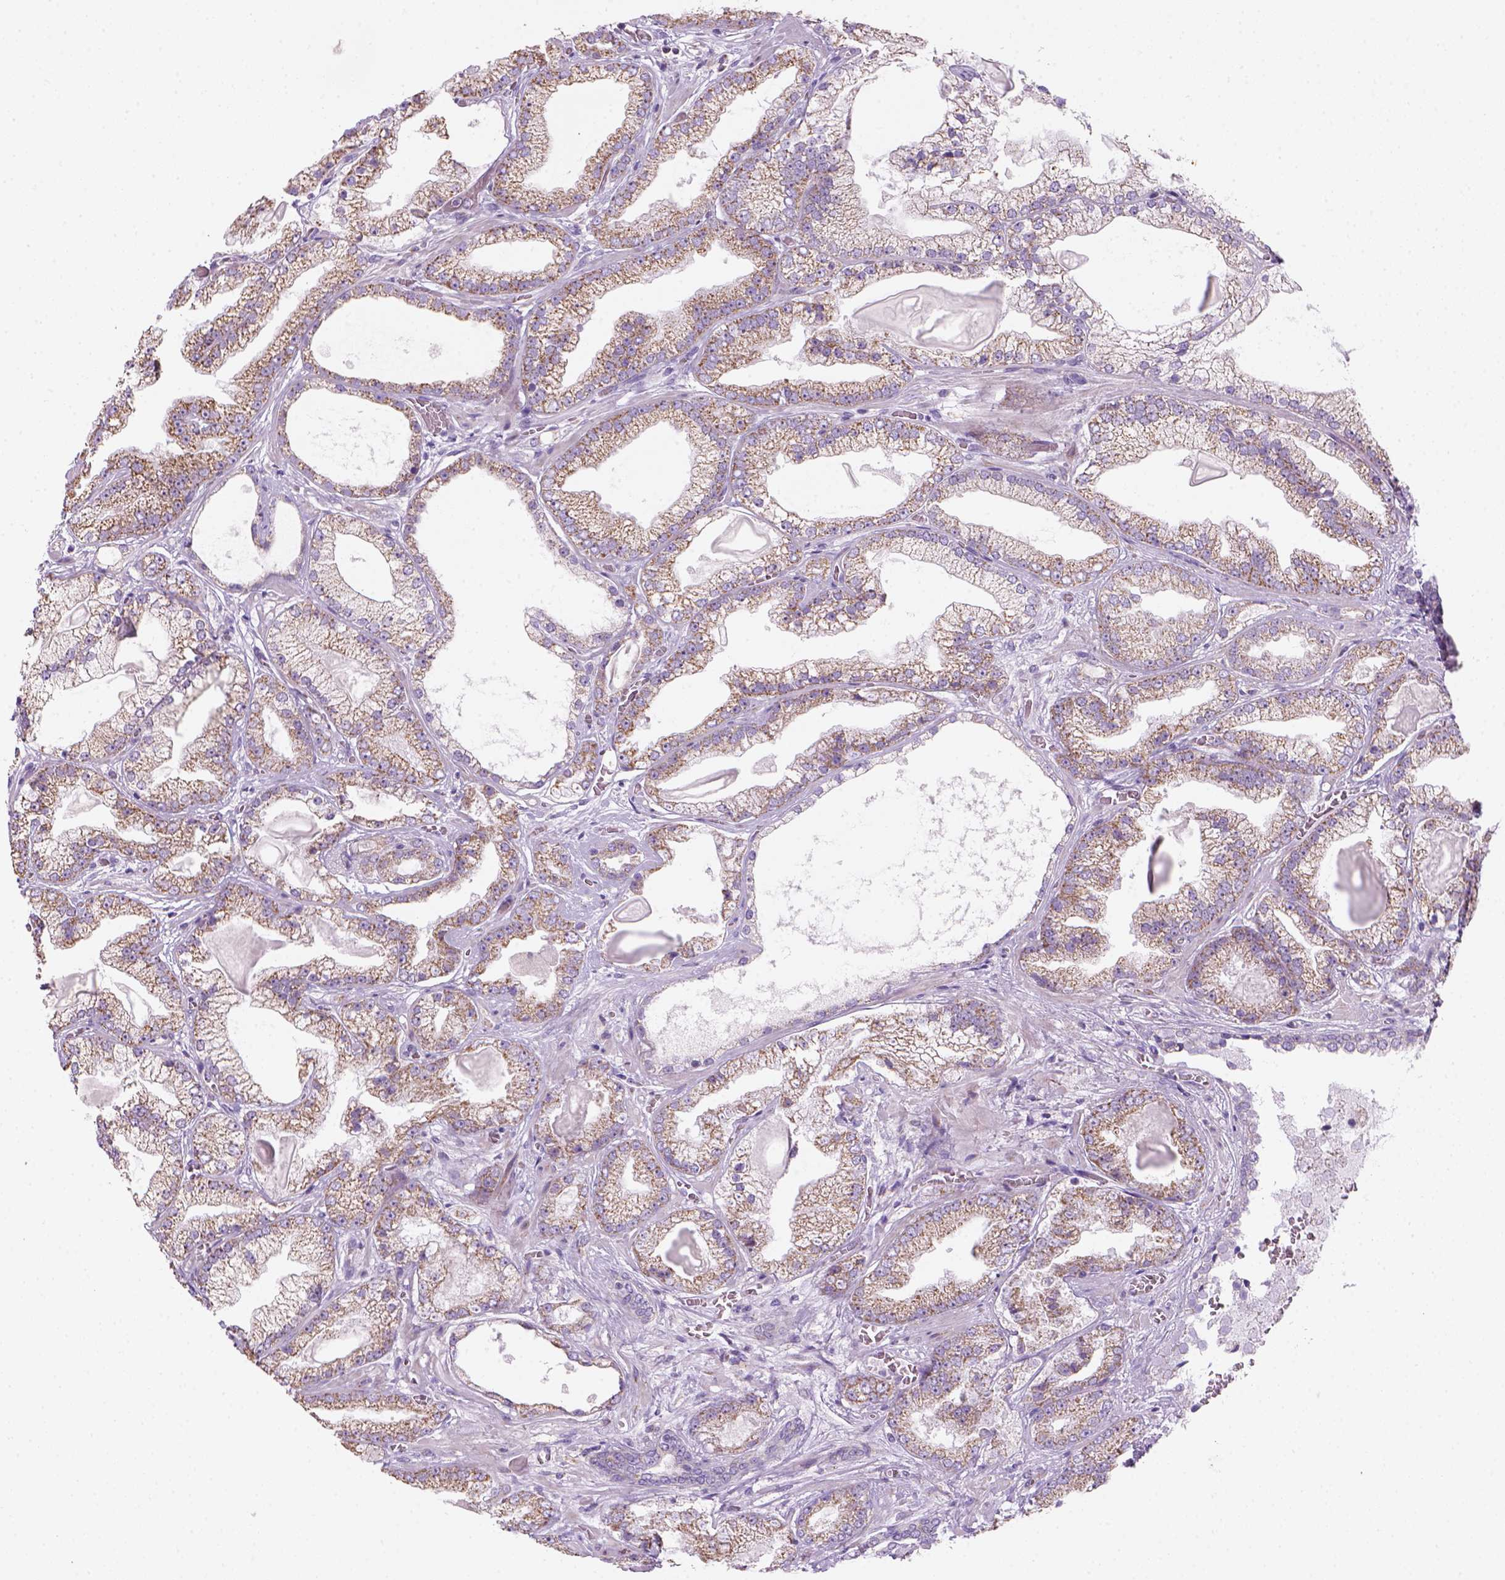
{"staining": {"intensity": "moderate", "quantity": ">75%", "location": "cytoplasmic/membranous"}, "tissue": "prostate cancer", "cell_type": "Tumor cells", "image_type": "cancer", "snomed": [{"axis": "morphology", "description": "Adenocarcinoma, Low grade"}, {"axis": "topography", "description": "Prostate"}], "caption": "Brown immunohistochemical staining in prostate cancer (low-grade adenocarcinoma) exhibits moderate cytoplasmic/membranous staining in about >75% of tumor cells.", "gene": "CES2", "patient": {"sex": "male", "age": 57}}